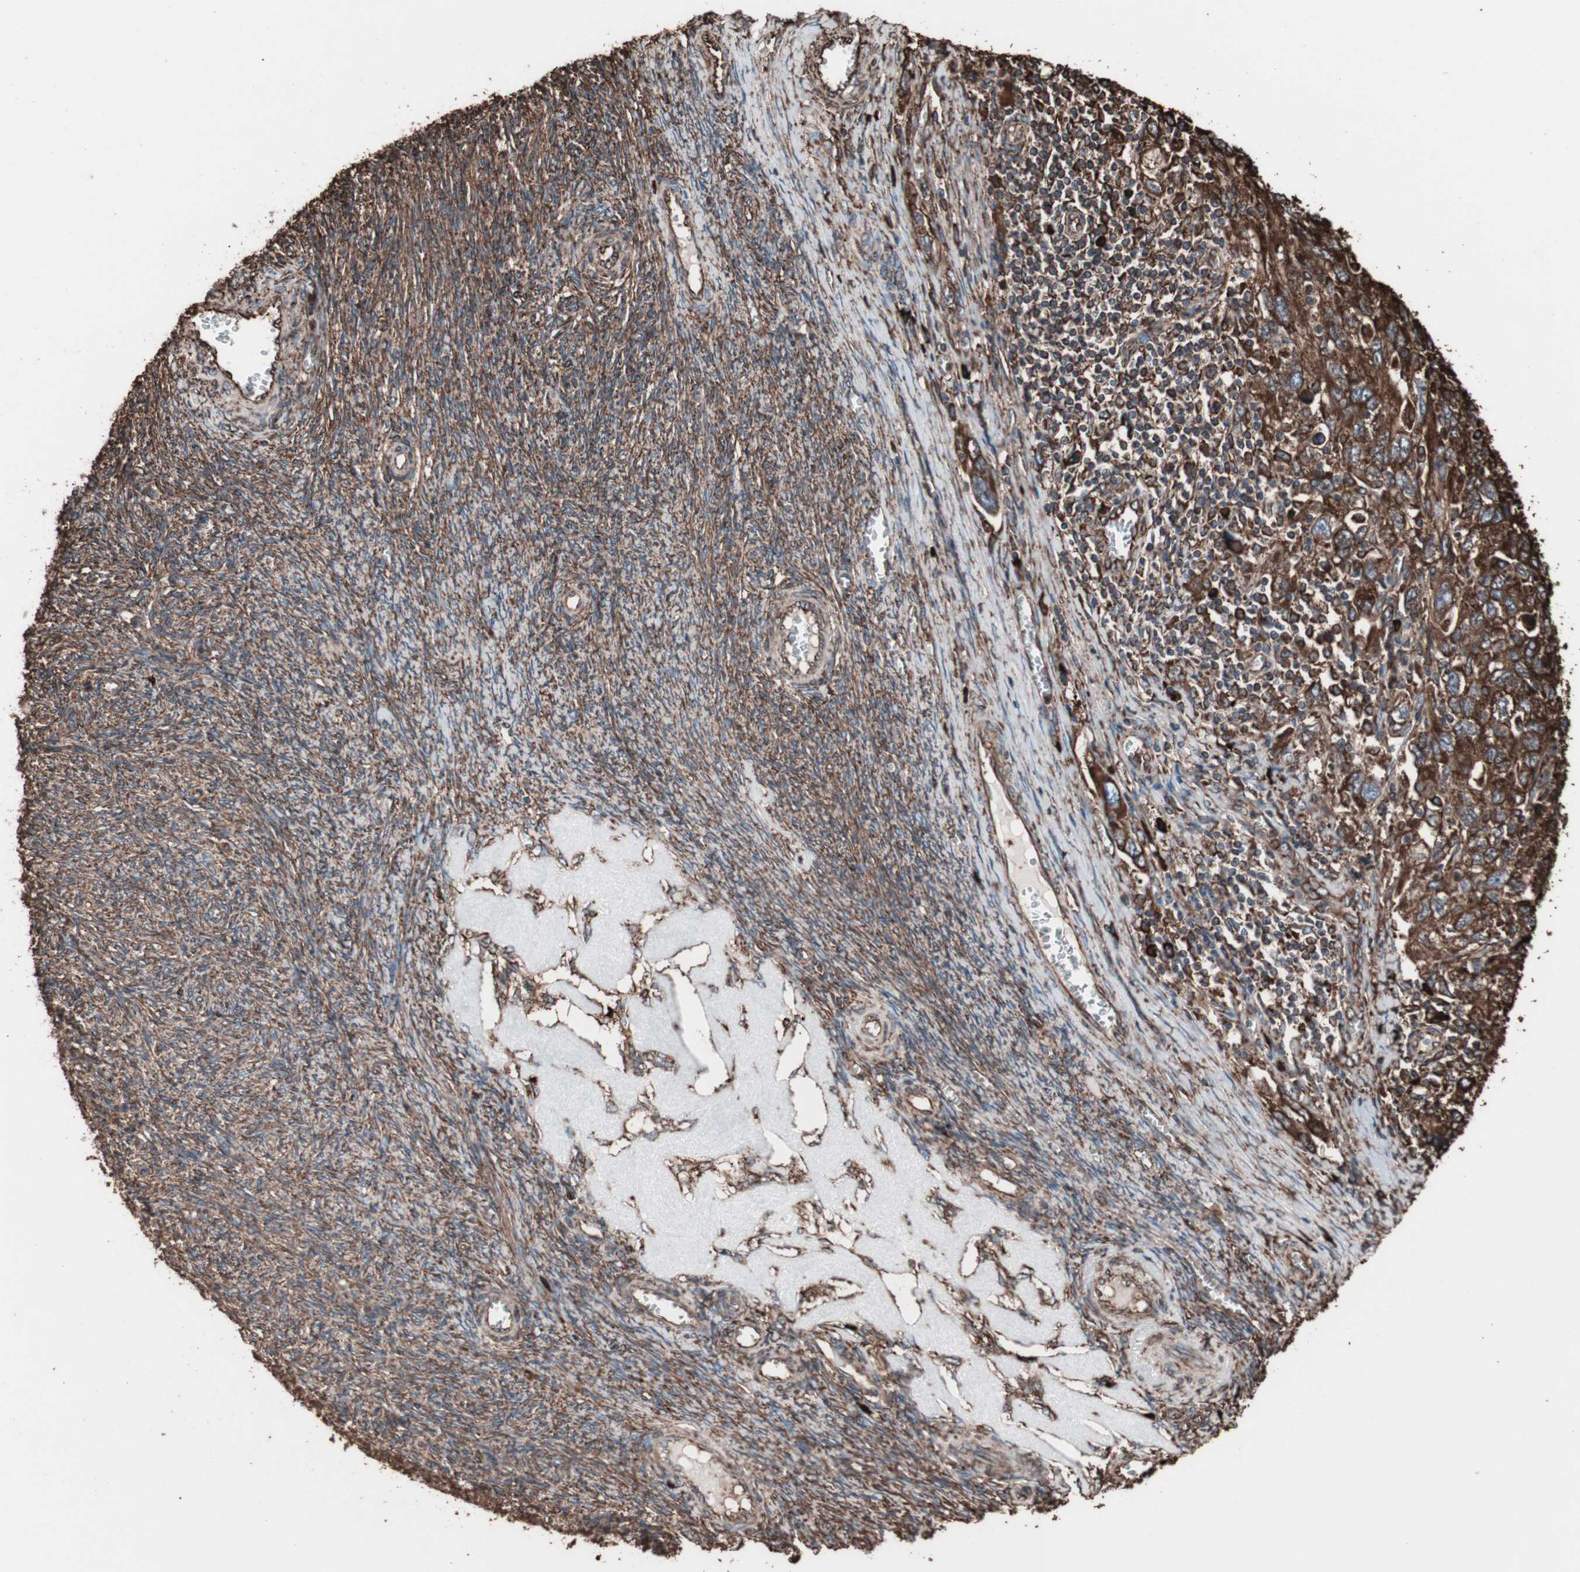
{"staining": {"intensity": "strong", "quantity": ">75%", "location": "cytoplasmic/membranous"}, "tissue": "ovarian cancer", "cell_type": "Tumor cells", "image_type": "cancer", "snomed": [{"axis": "morphology", "description": "Carcinoma, NOS"}, {"axis": "morphology", "description": "Cystadenocarcinoma, serous, NOS"}, {"axis": "topography", "description": "Ovary"}], "caption": "Human ovarian cancer (serous cystadenocarcinoma) stained with a brown dye reveals strong cytoplasmic/membranous positive staining in approximately >75% of tumor cells.", "gene": "HSP90B1", "patient": {"sex": "female", "age": 69}}